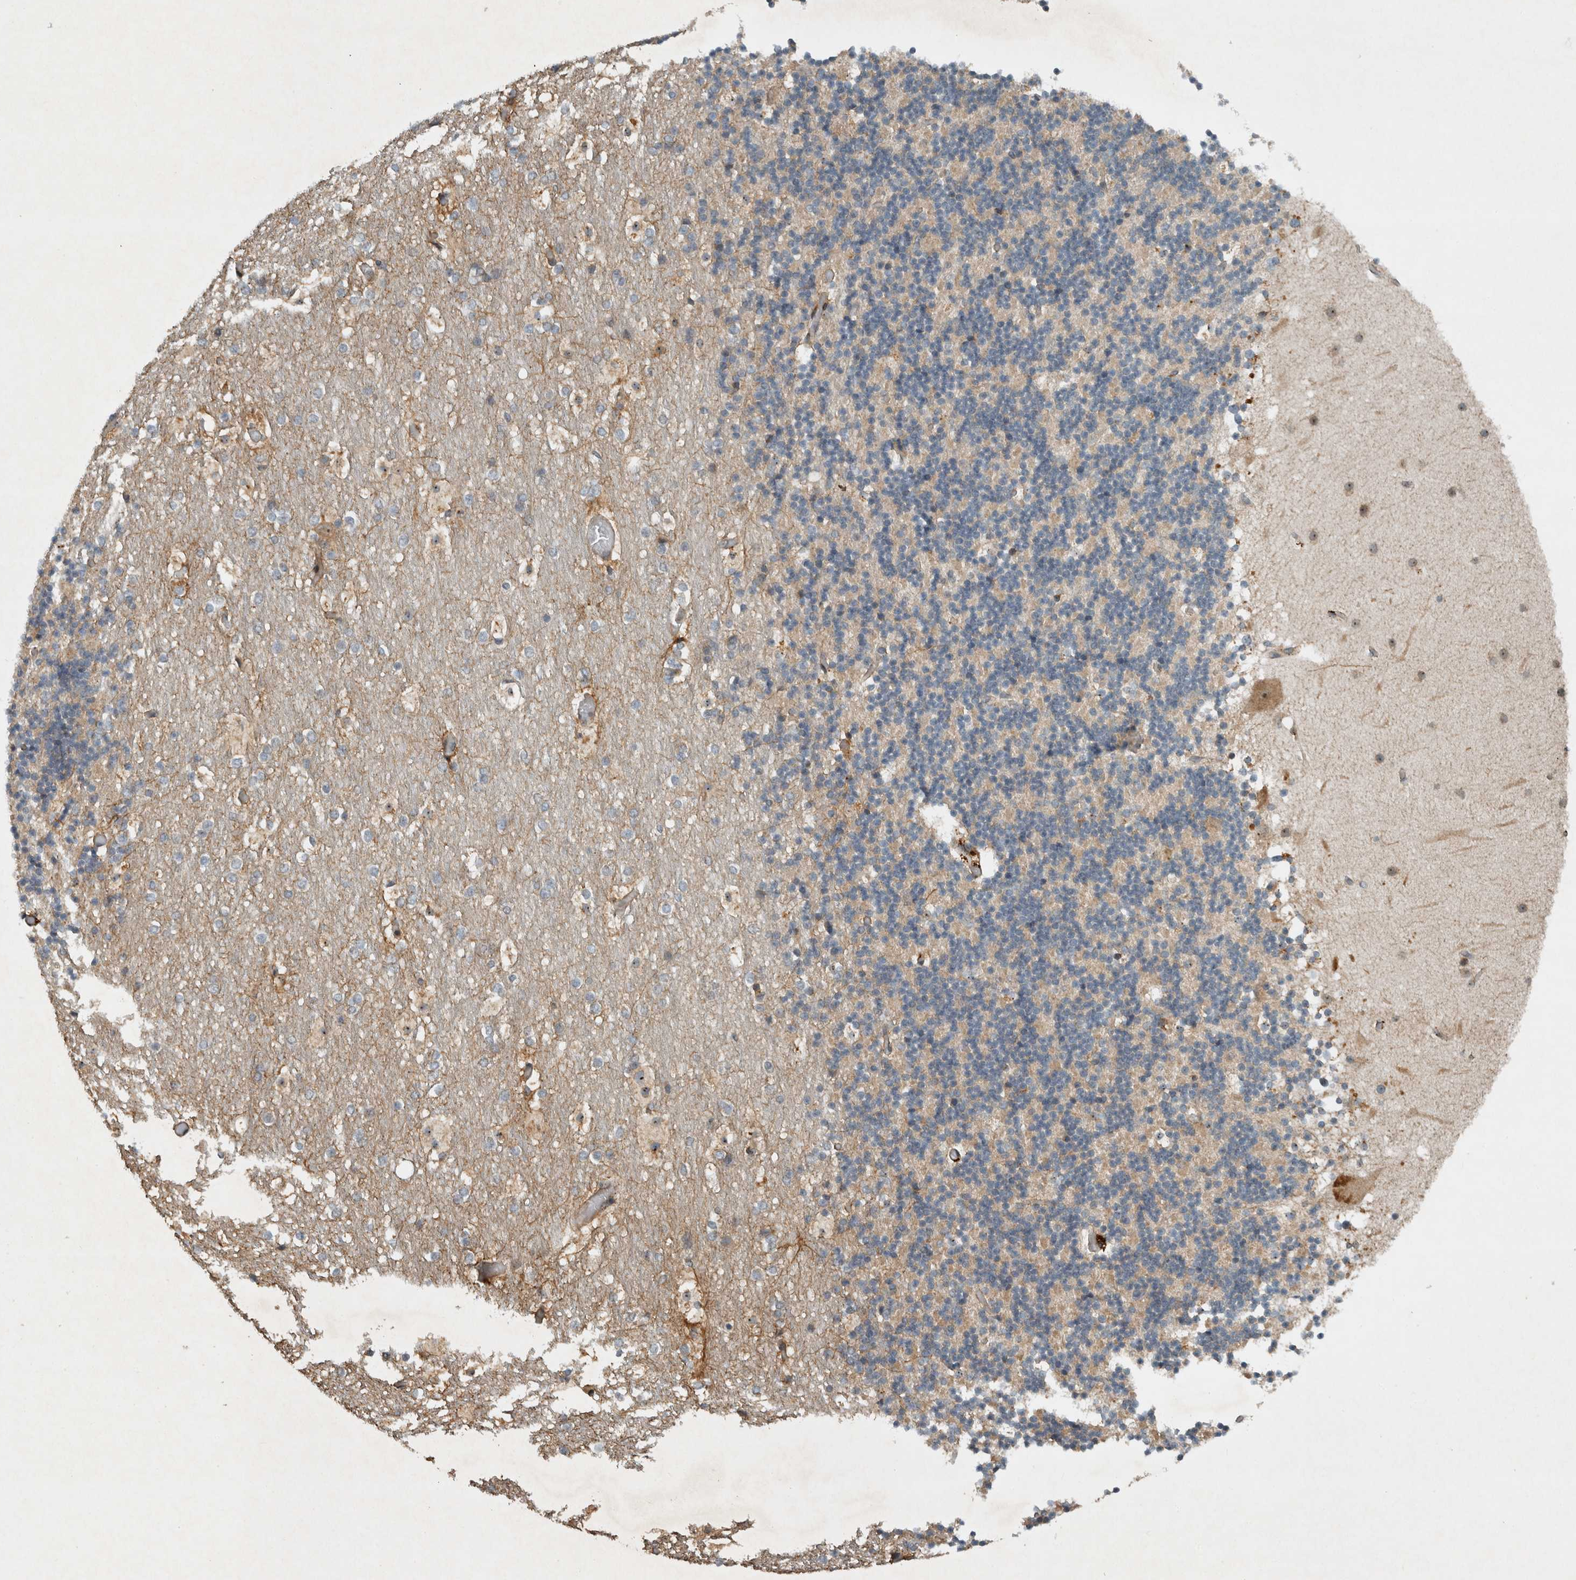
{"staining": {"intensity": "moderate", "quantity": ">75%", "location": "cytoplasmic/membranous"}, "tissue": "cerebellum", "cell_type": "Cells in granular layer", "image_type": "normal", "snomed": [{"axis": "morphology", "description": "Normal tissue, NOS"}, {"axis": "topography", "description": "Cerebellum"}], "caption": "DAB immunohistochemical staining of normal human cerebellum exhibits moderate cytoplasmic/membranous protein positivity in approximately >75% of cells in granular layer. The staining was performed using DAB to visualize the protein expression in brown, while the nuclei were stained in blue with hematoxylin (Magnification: 20x).", "gene": "GPR137B", "patient": {"sex": "male", "age": 57}}